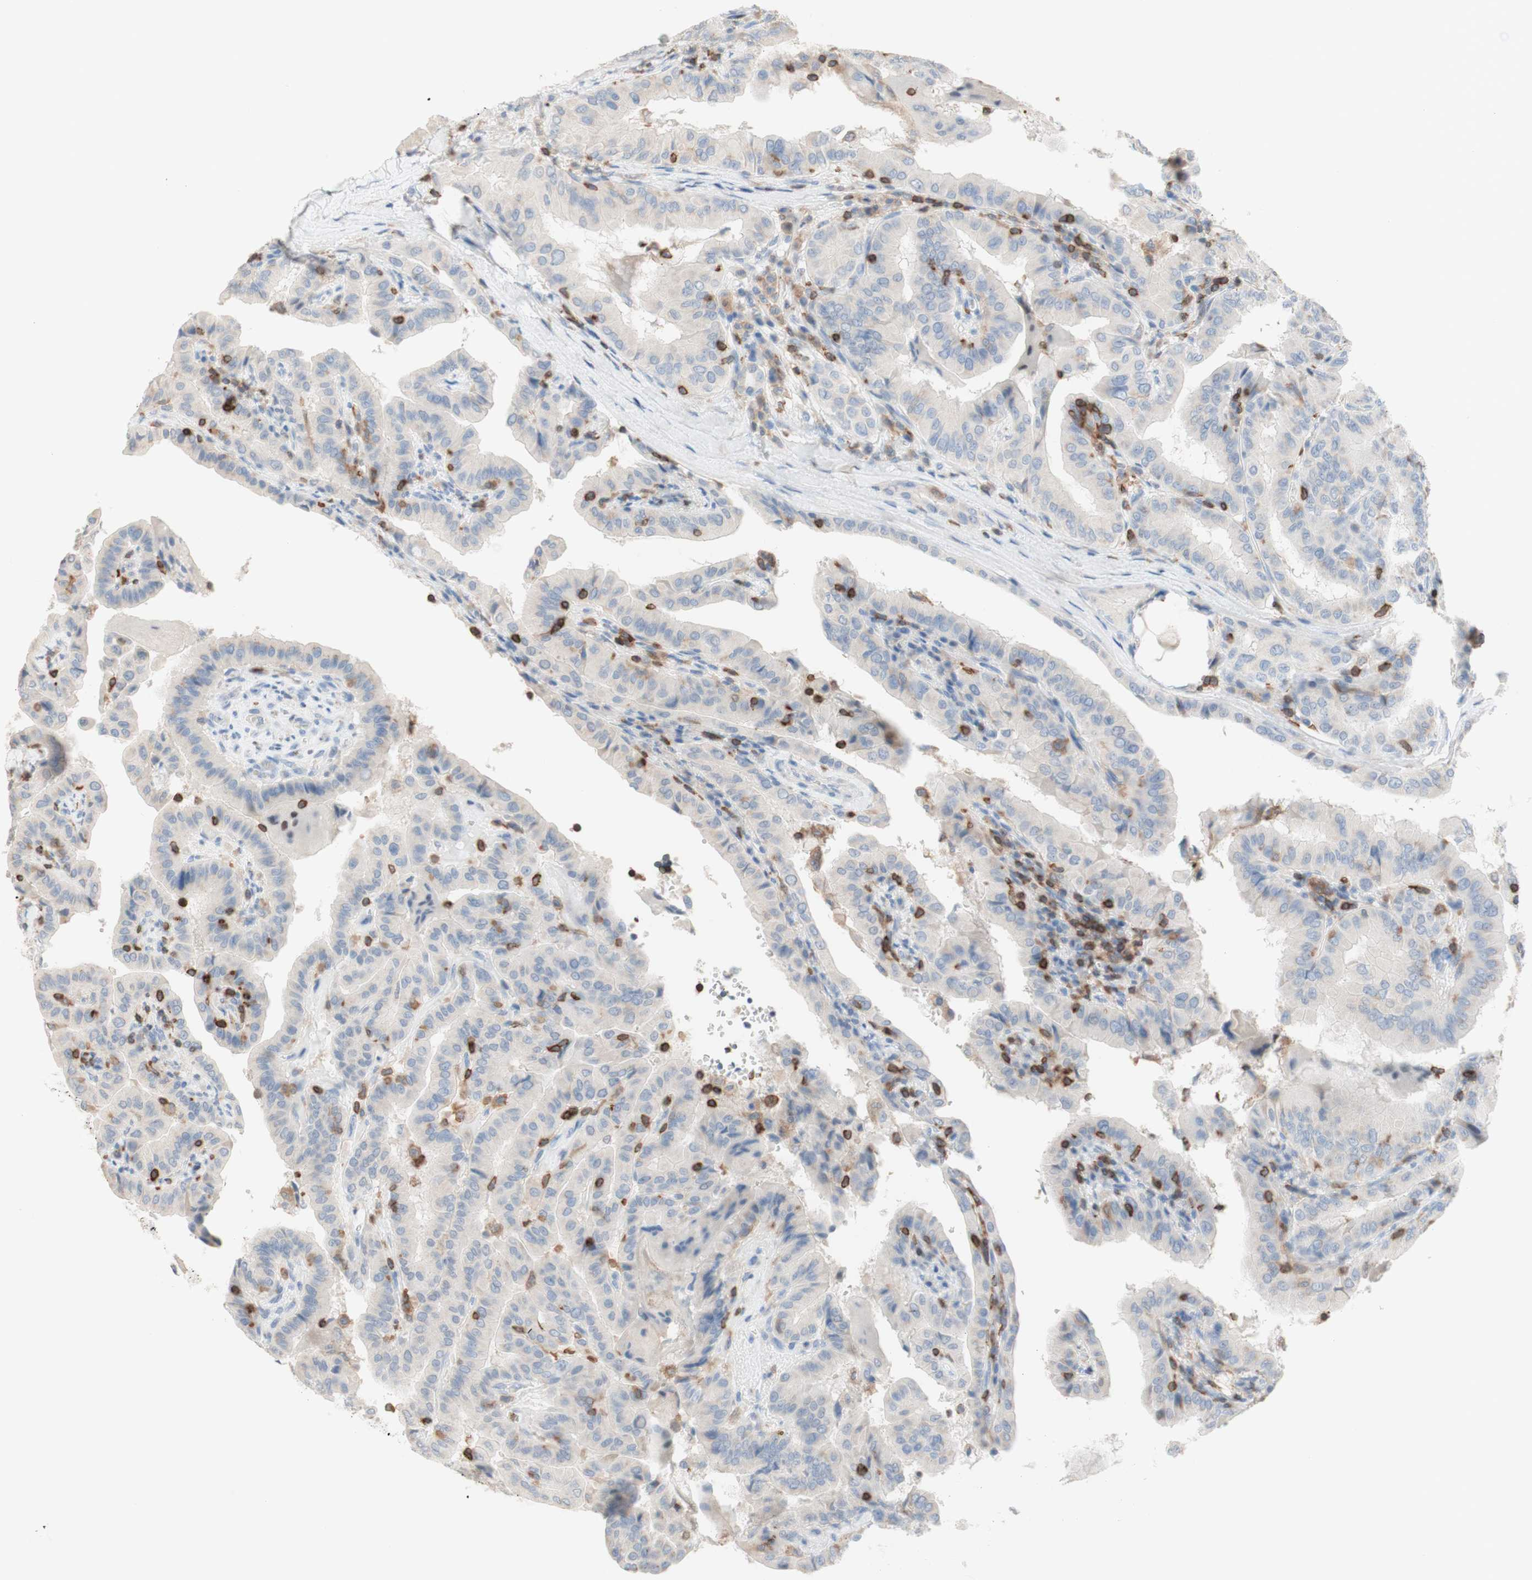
{"staining": {"intensity": "negative", "quantity": "none", "location": "none"}, "tissue": "thyroid cancer", "cell_type": "Tumor cells", "image_type": "cancer", "snomed": [{"axis": "morphology", "description": "Papillary adenocarcinoma, NOS"}, {"axis": "topography", "description": "Thyroid gland"}], "caption": "A micrograph of human thyroid cancer is negative for staining in tumor cells.", "gene": "SPINK6", "patient": {"sex": "male", "age": 33}}